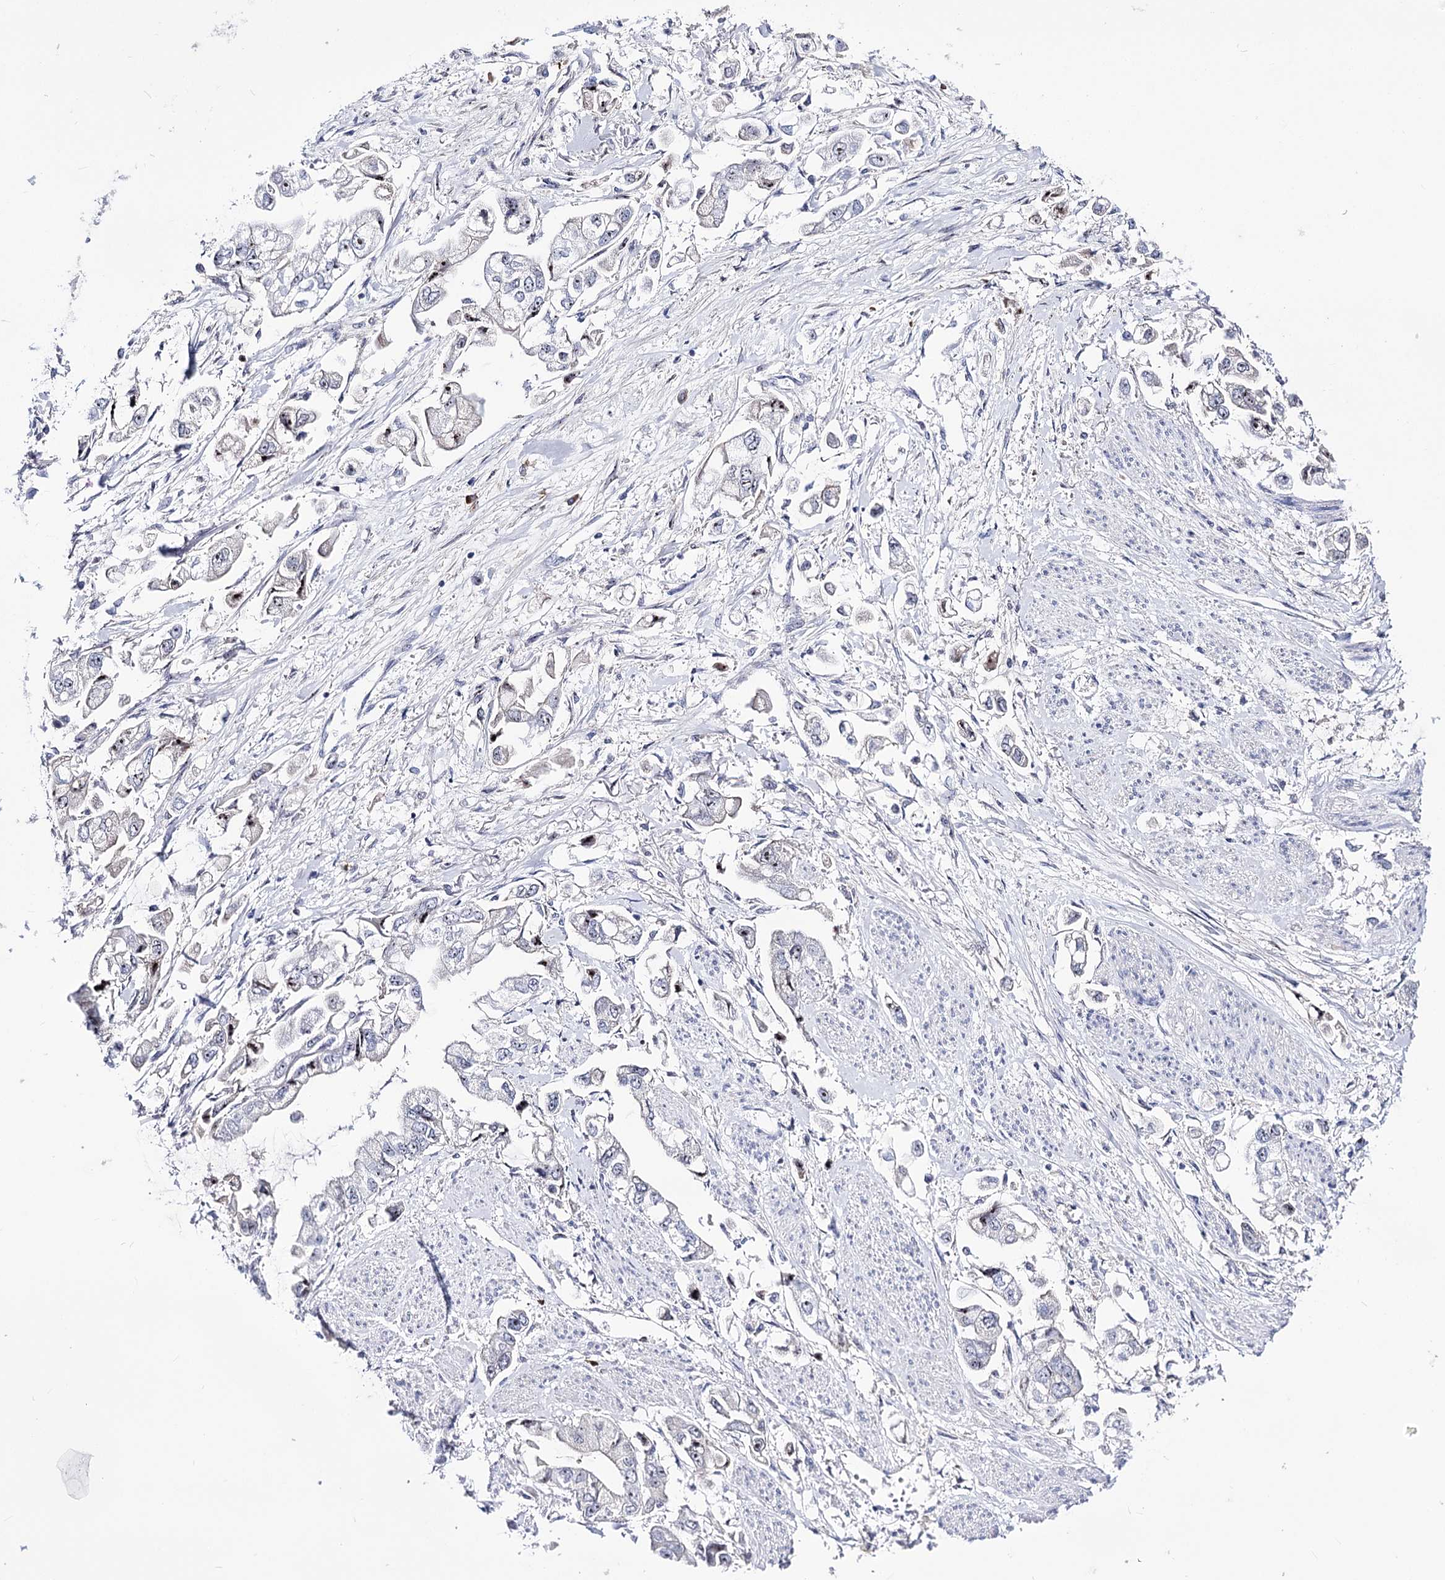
{"staining": {"intensity": "moderate", "quantity": "25%-75%", "location": "nuclear"}, "tissue": "stomach cancer", "cell_type": "Tumor cells", "image_type": "cancer", "snomed": [{"axis": "morphology", "description": "Adenocarcinoma, NOS"}, {"axis": "topography", "description": "Stomach"}], "caption": "A photomicrograph showing moderate nuclear staining in about 25%-75% of tumor cells in stomach adenocarcinoma, as visualized by brown immunohistochemical staining.", "gene": "PCGF5", "patient": {"sex": "male", "age": 62}}